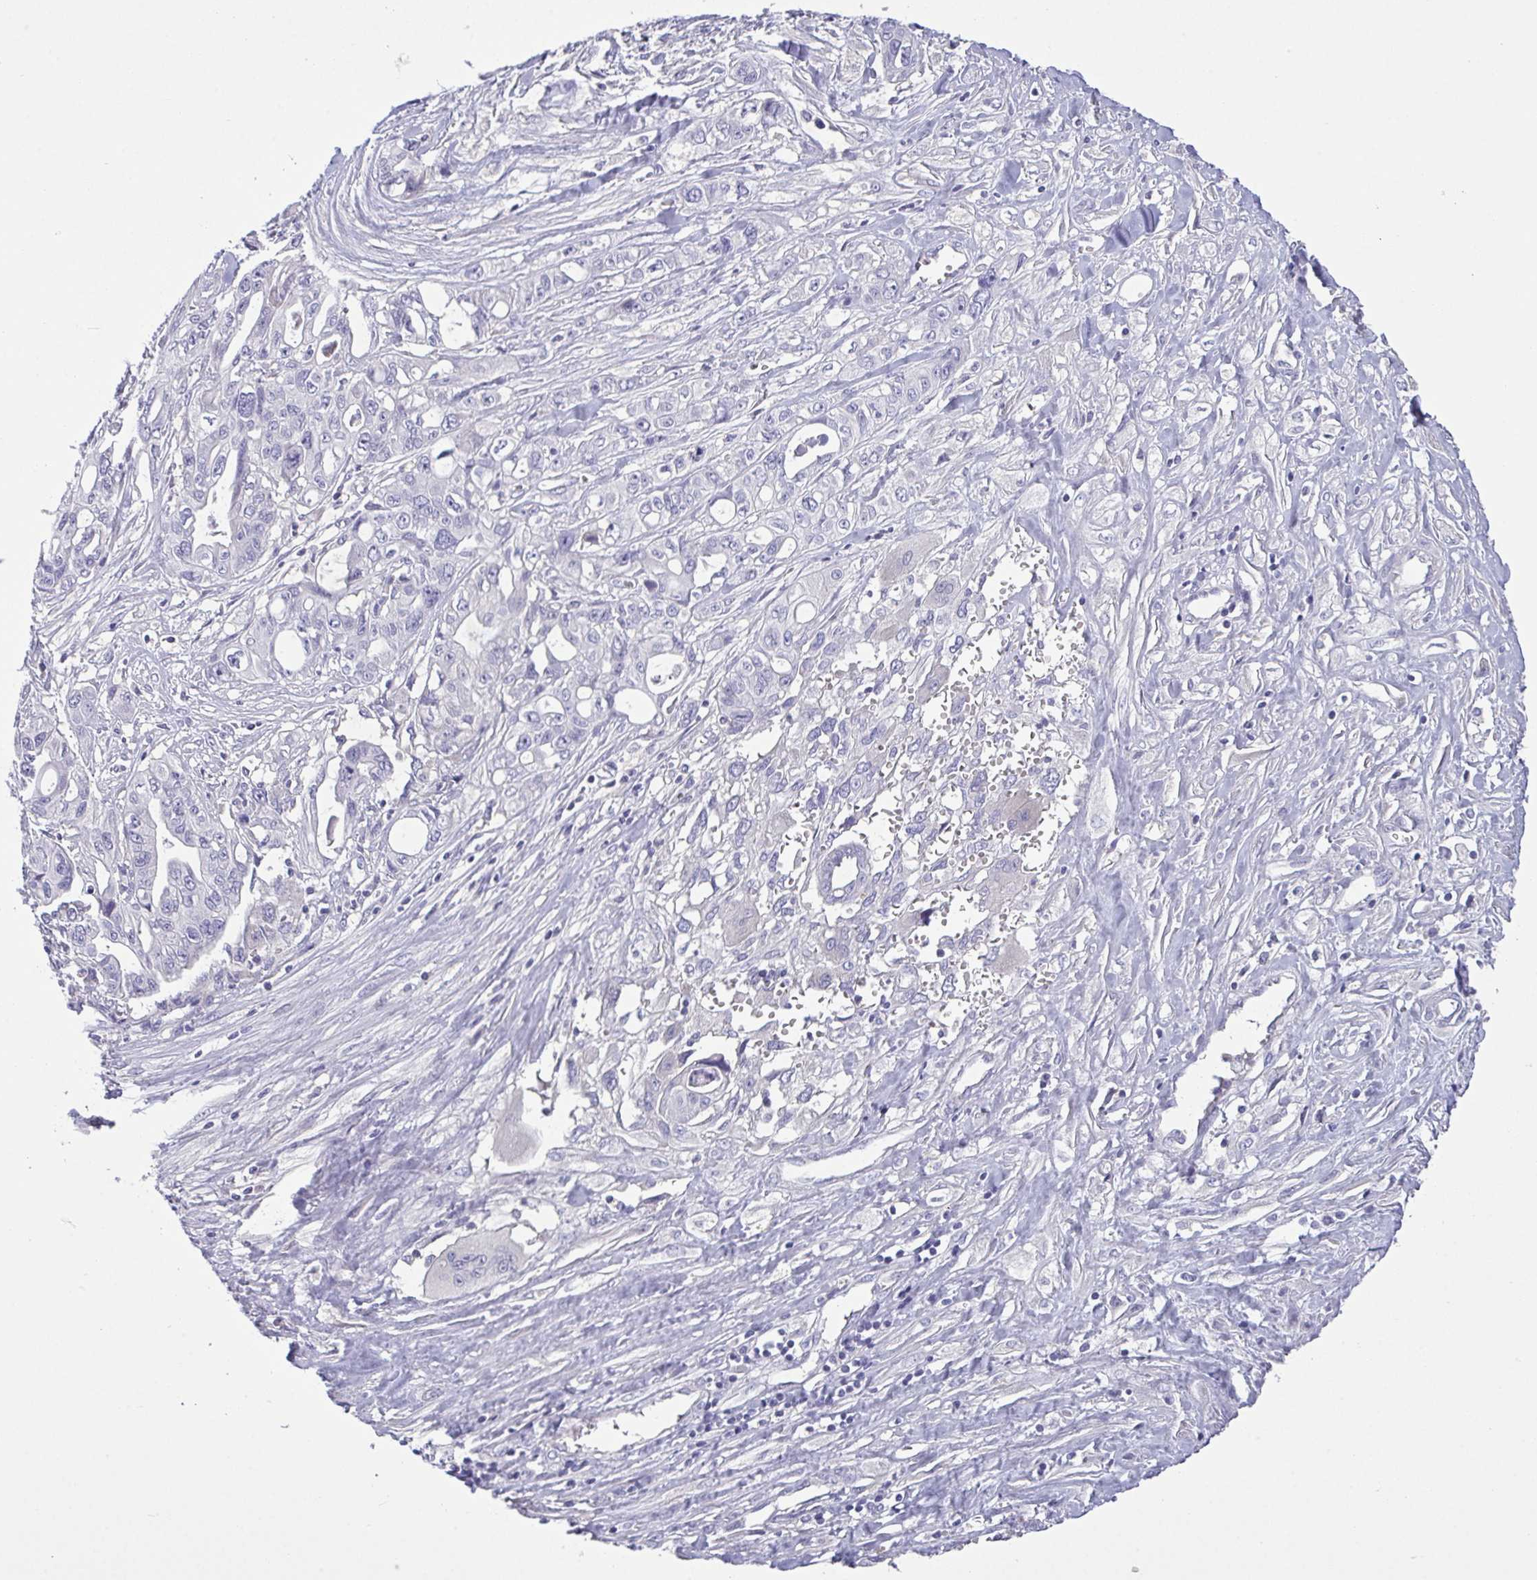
{"staining": {"intensity": "negative", "quantity": "none", "location": "none"}, "tissue": "pancreatic cancer", "cell_type": "Tumor cells", "image_type": "cancer", "snomed": [{"axis": "morphology", "description": "Adenocarcinoma, NOS"}, {"axis": "topography", "description": "Pancreas"}], "caption": "Protein analysis of pancreatic adenocarcinoma demonstrates no significant positivity in tumor cells. (Brightfield microscopy of DAB IHC at high magnification).", "gene": "C4orf33", "patient": {"sex": "female", "age": 47}}